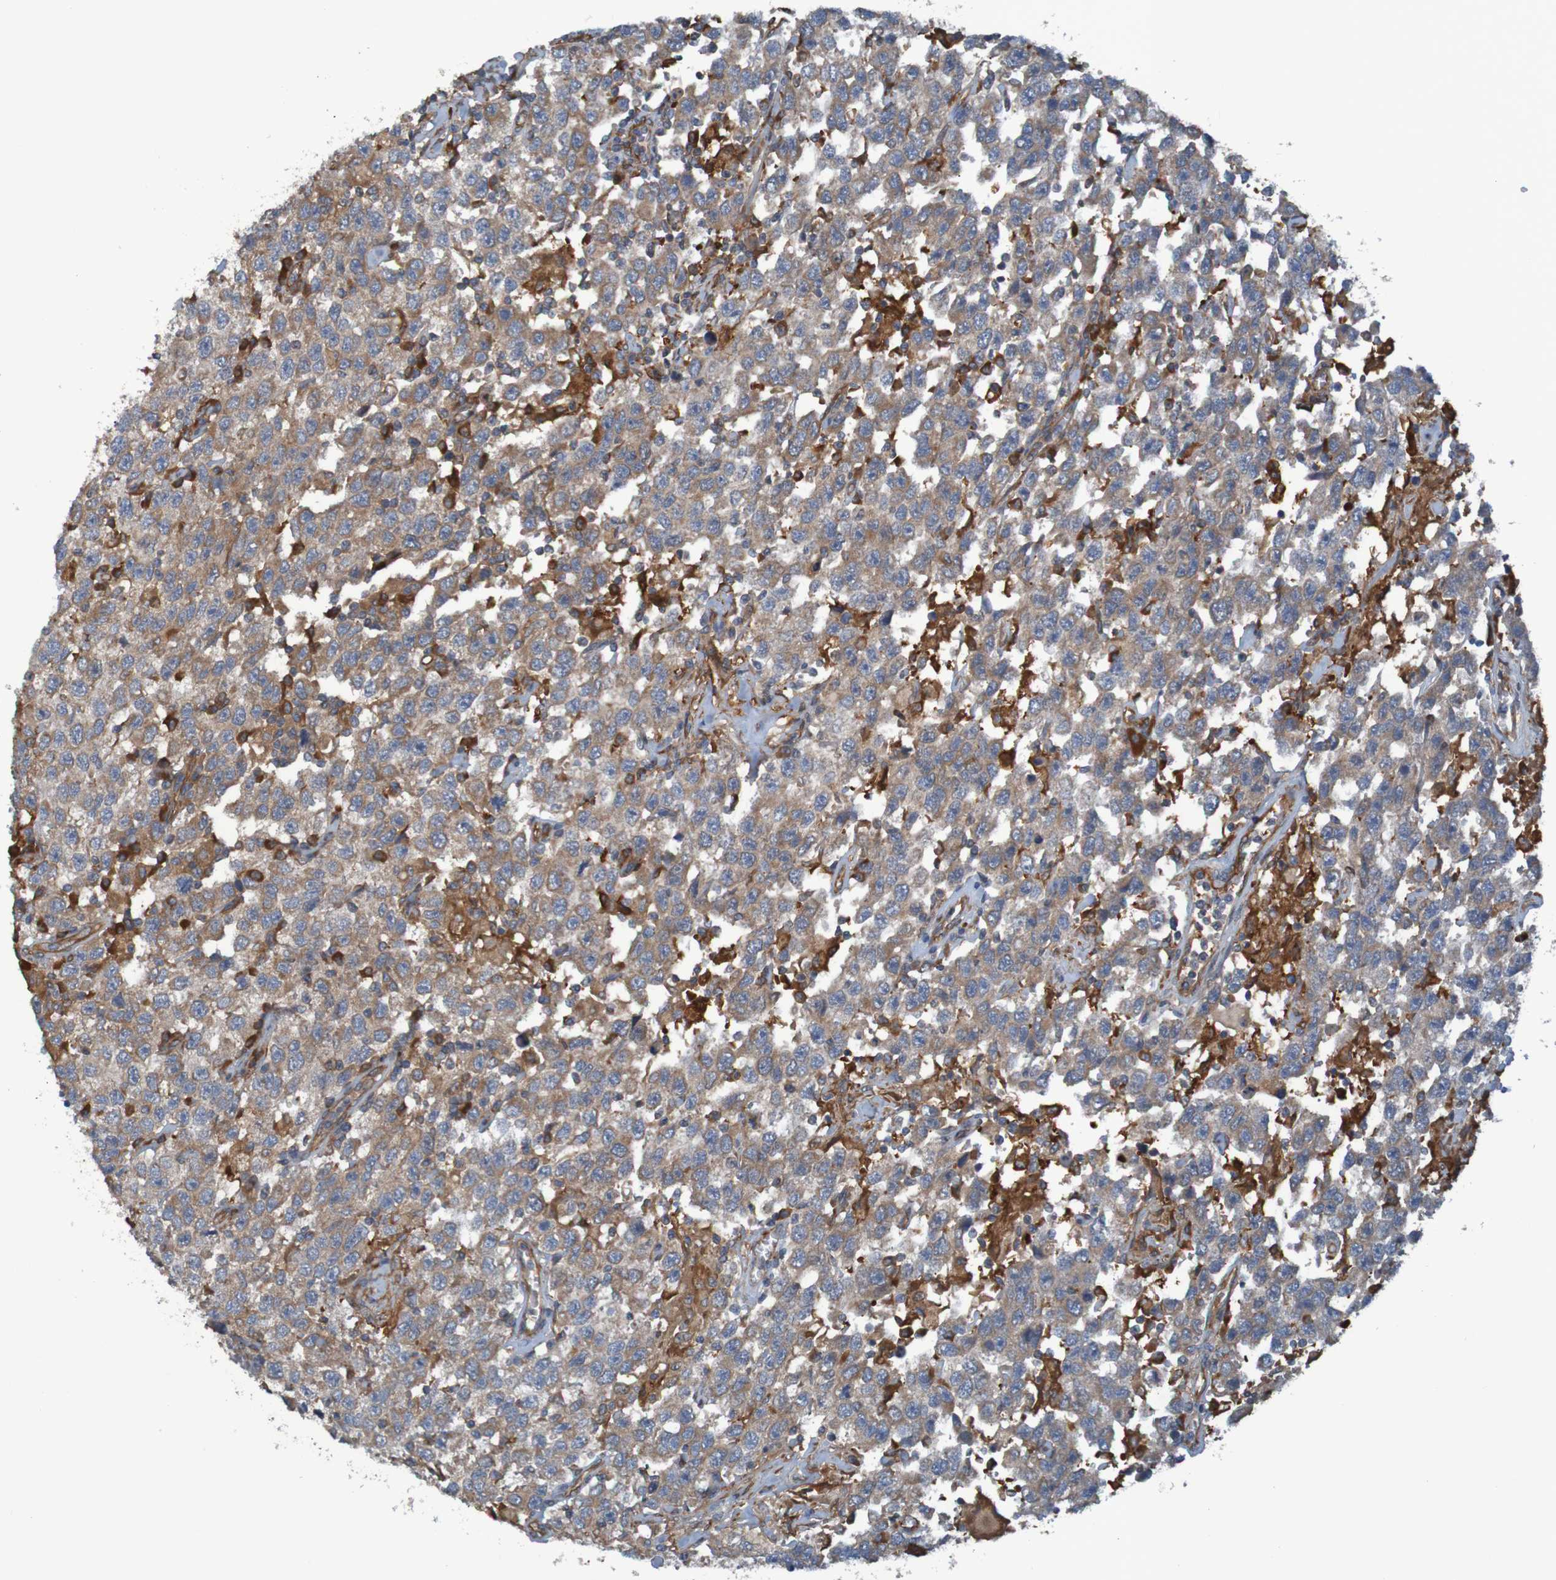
{"staining": {"intensity": "moderate", "quantity": ">75%", "location": "cytoplasmic/membranous"}, "tissue": "testis cancer", "cell_type": "Tumor cells", "image_type": "cancer", "snomed": [{"axis": "morphology", "description": "Seminoma, NOS"}, {"axis": "topography", "description": "Testis"}], "caption": "A histopathology image showing moderate cytoplasmic/membranous positivity in approximately >75% of tumor cells in testis cancer (seminoma), as visualized by brown immunohistochemical staining.", "gene": "DNAJC4", "patient": {"sex": "male", "age": 41}}